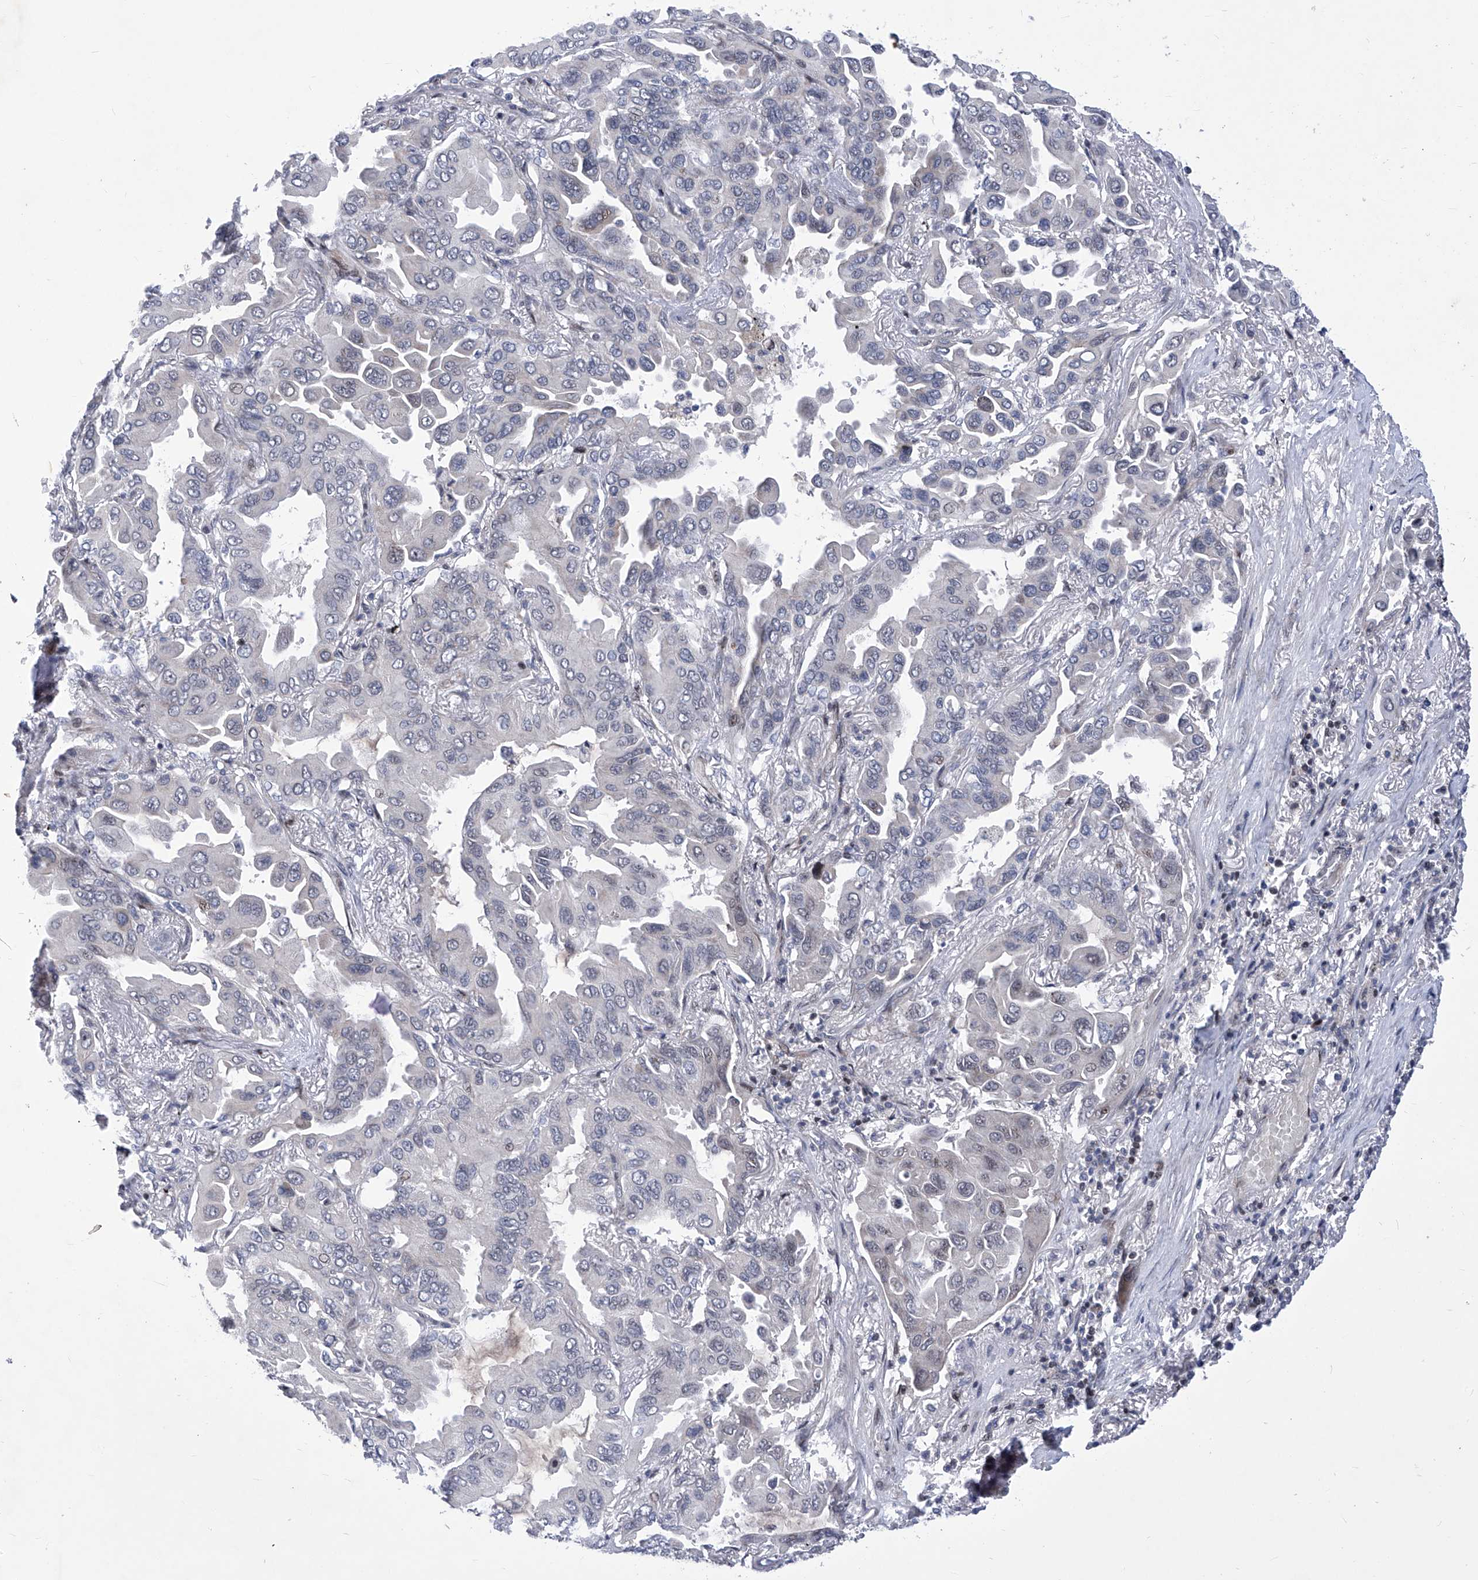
{"staining": {"intensity": "negative", "quantity": "none", "location": "none"}, "tissue": "lung cancer", "cell_type": "Tumor cells", "image_type": "cancer", "snomed": [{"axis": "morphology", "description": "Adenocarcinoma, NOS"}, {"axis": "topography", "description": "Lung"}], "caption": "Tumor cells are negative for brown protein staining in lung cancer.", "gene": "NUFIP1", "patient": {"sex": "male", "age": 64}}